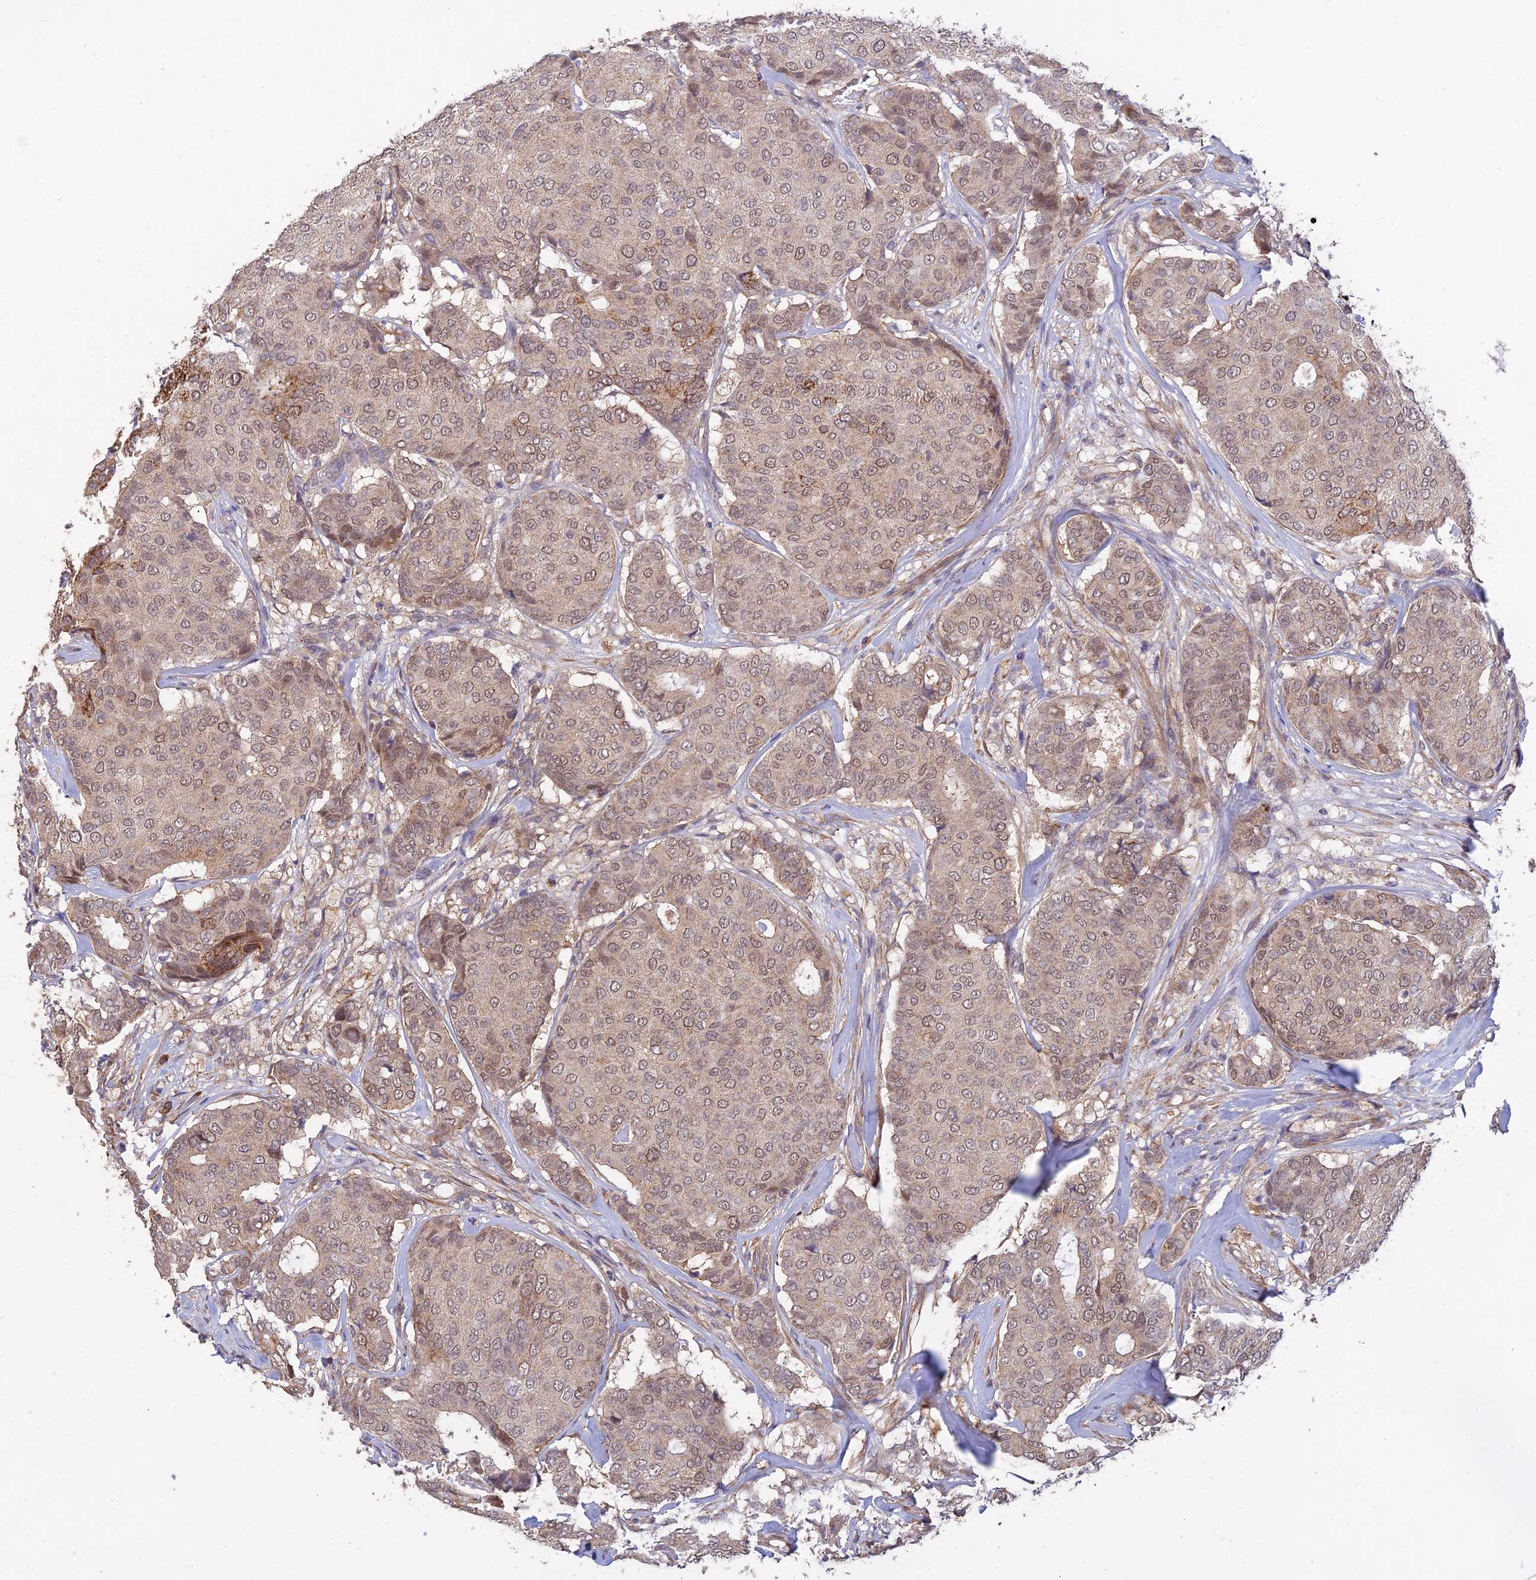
{"staining": {"intensity": "strong", "quantity": "<25%", "location": "cytoplasmic/membranous,nuclear"}, "tissue": "breast cancer", "cell_type": "Tumor cells", "image_type": "cancer", "snomed": [{"axis": "morphology", "description": "Duct carcinoma"}, {"axis": "topography", "description": "Breast"}], "caption": "Immunohistochemistry (IHC) (DAB (3,3'-diaminobenzidine)) staining of breast cancer demonstrates strong cytoplasmic/membranous and nuclear protein staining in approximately <25% of tumor cells.", "gene": "PAGR1", "patient": {"sex": "female", "age": 75}}